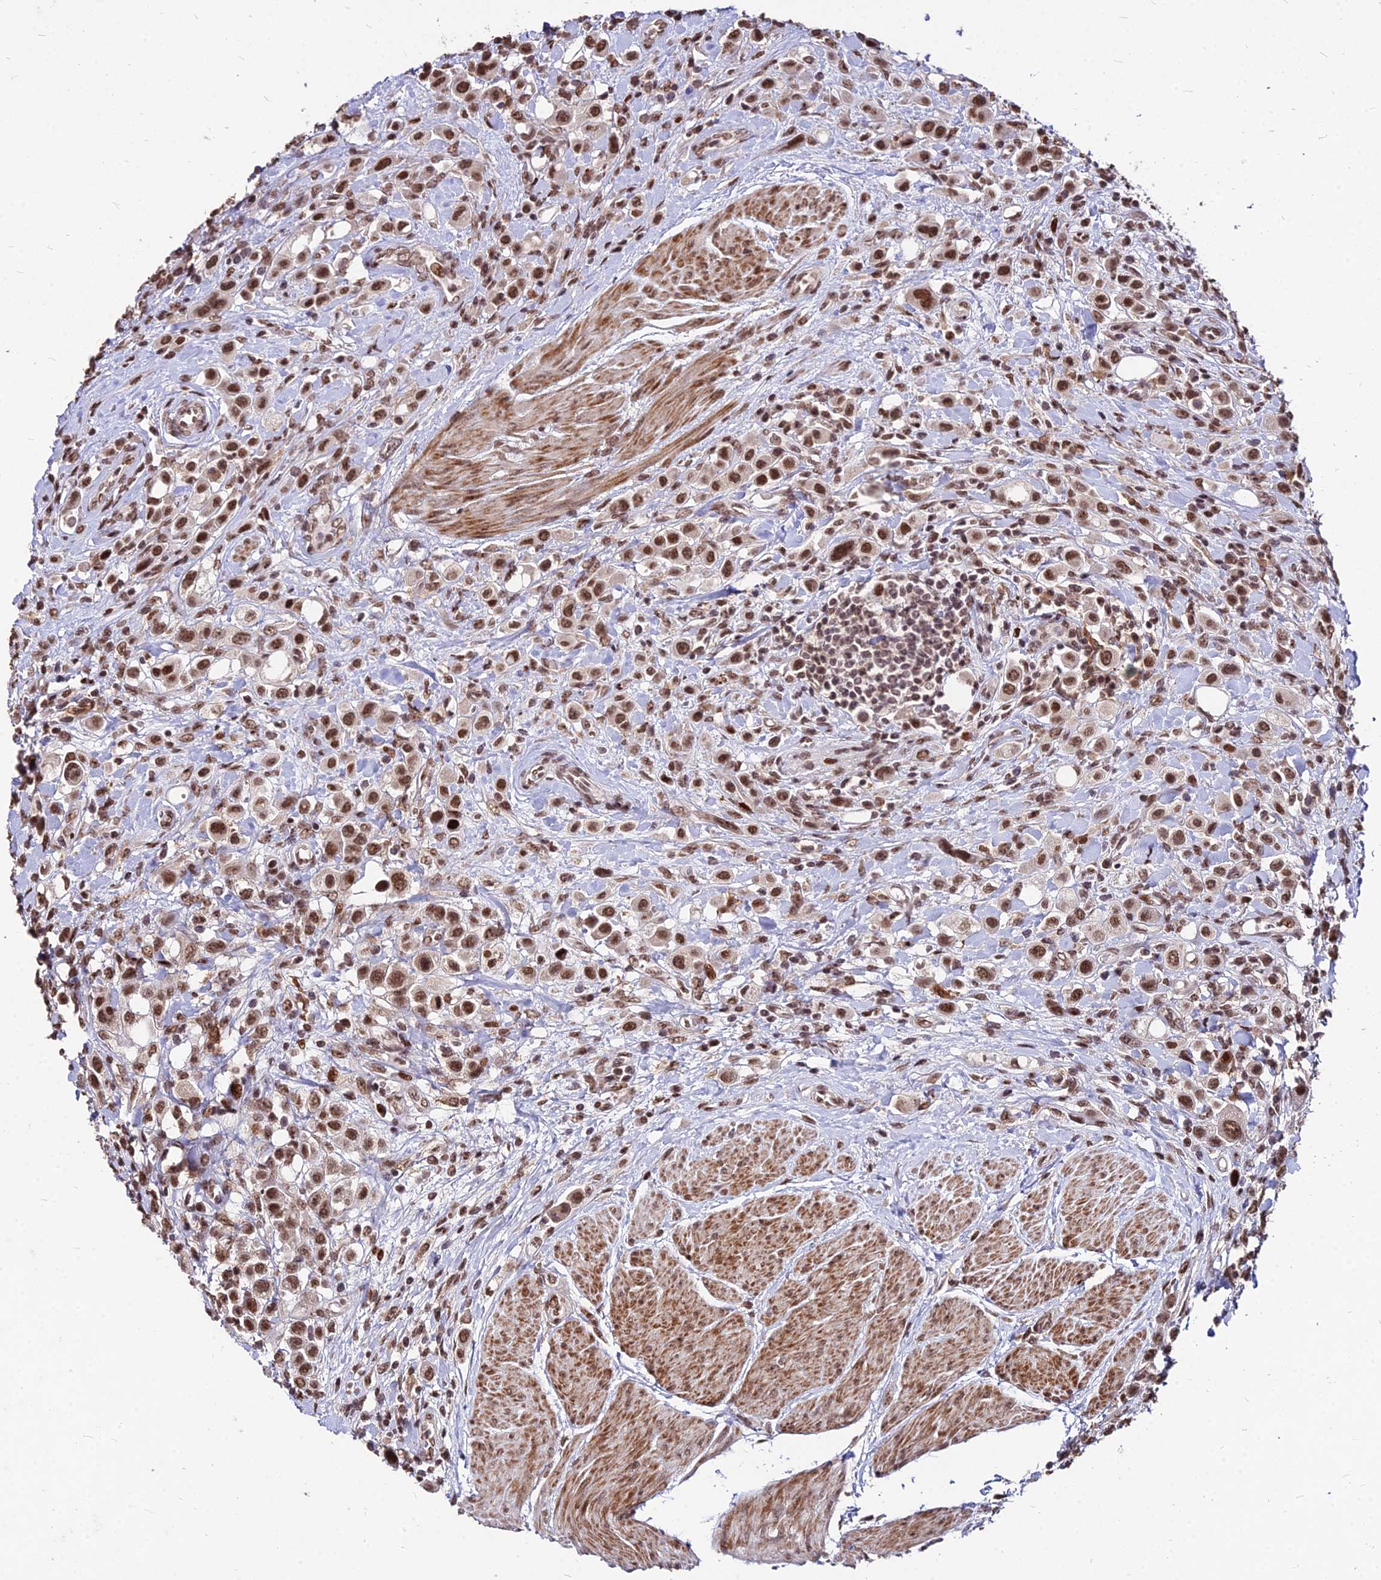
{"staining": {"intensity": "moderate", "quantity": ">75%", "location": "nuclear"}, "tissue": "urothelial cancer", "cell_type": "Tumor cells", "image_type": "cancer", "snomed": [{"axis": "morphology", "description": "Urothelial carcinoma, High grade"}, {"axis": "topography", "description": "Urinary bladder"}], "caption": "Immunohistochemistry (IHC) (DAB) staining of human urothelial cancer exhibits moderate nuclear protein expression in about >75% of tumor cells.", "gene": "ZBED4", "patient": {"sex": "male", "age": 50}}